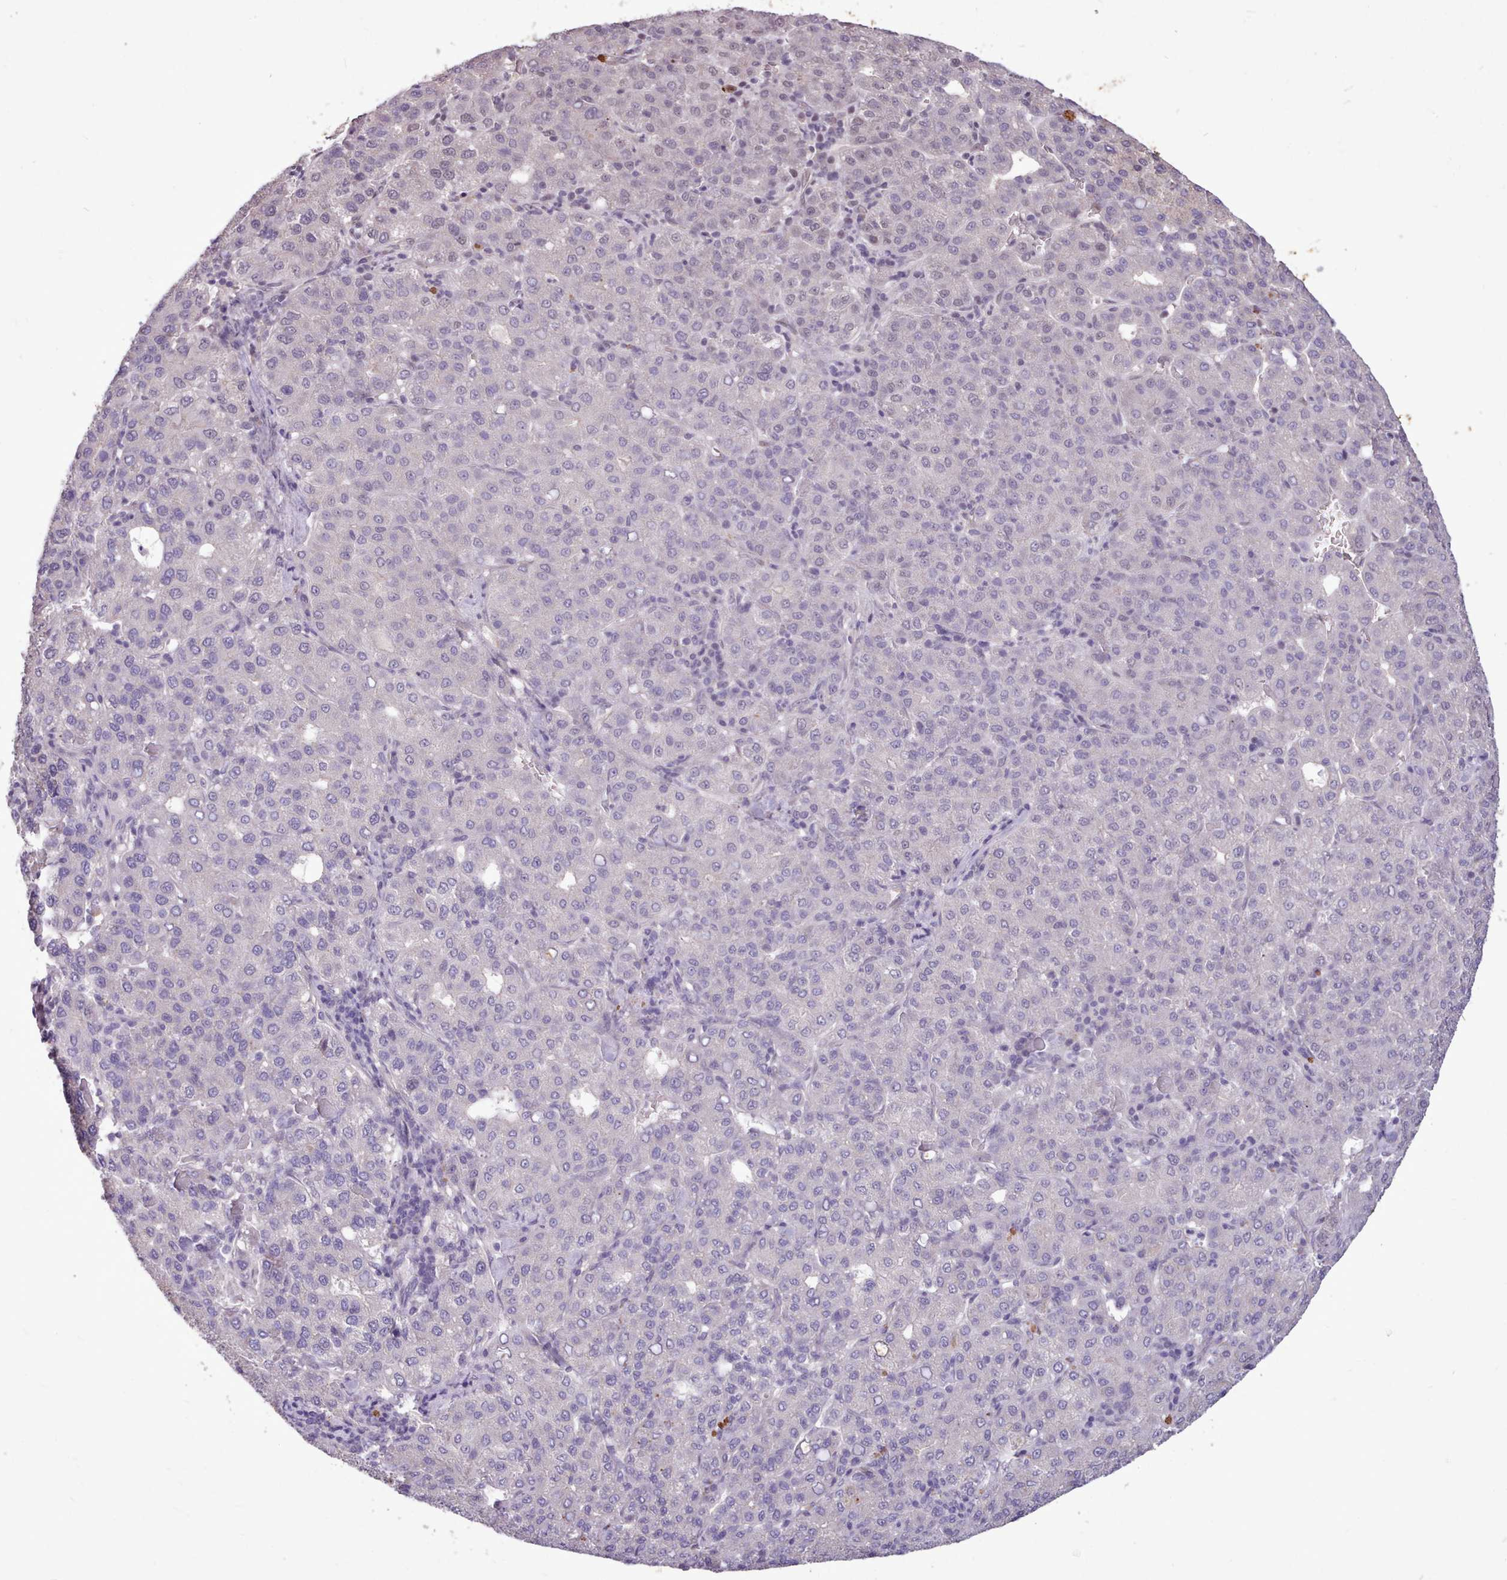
{"staining": {"intensity": "weak", "quantity": "<25%", "location": "cytoplasmic/membranous"}, "tissue": "liver cancer", "cell_type": "Tumor cells", "image_type": "cancer", "snomed": [{"axis": "morphology", "description": "Carcinoma, Hepatocellular, NOS"}, {"axis": "topography", "description": "Liver"}], "caption": "Tumor cells show no significant staining in hepatocellular carcinoma (liver).", "gene": "ZNF607", "patient": {"sex": "male", "age": 65}}